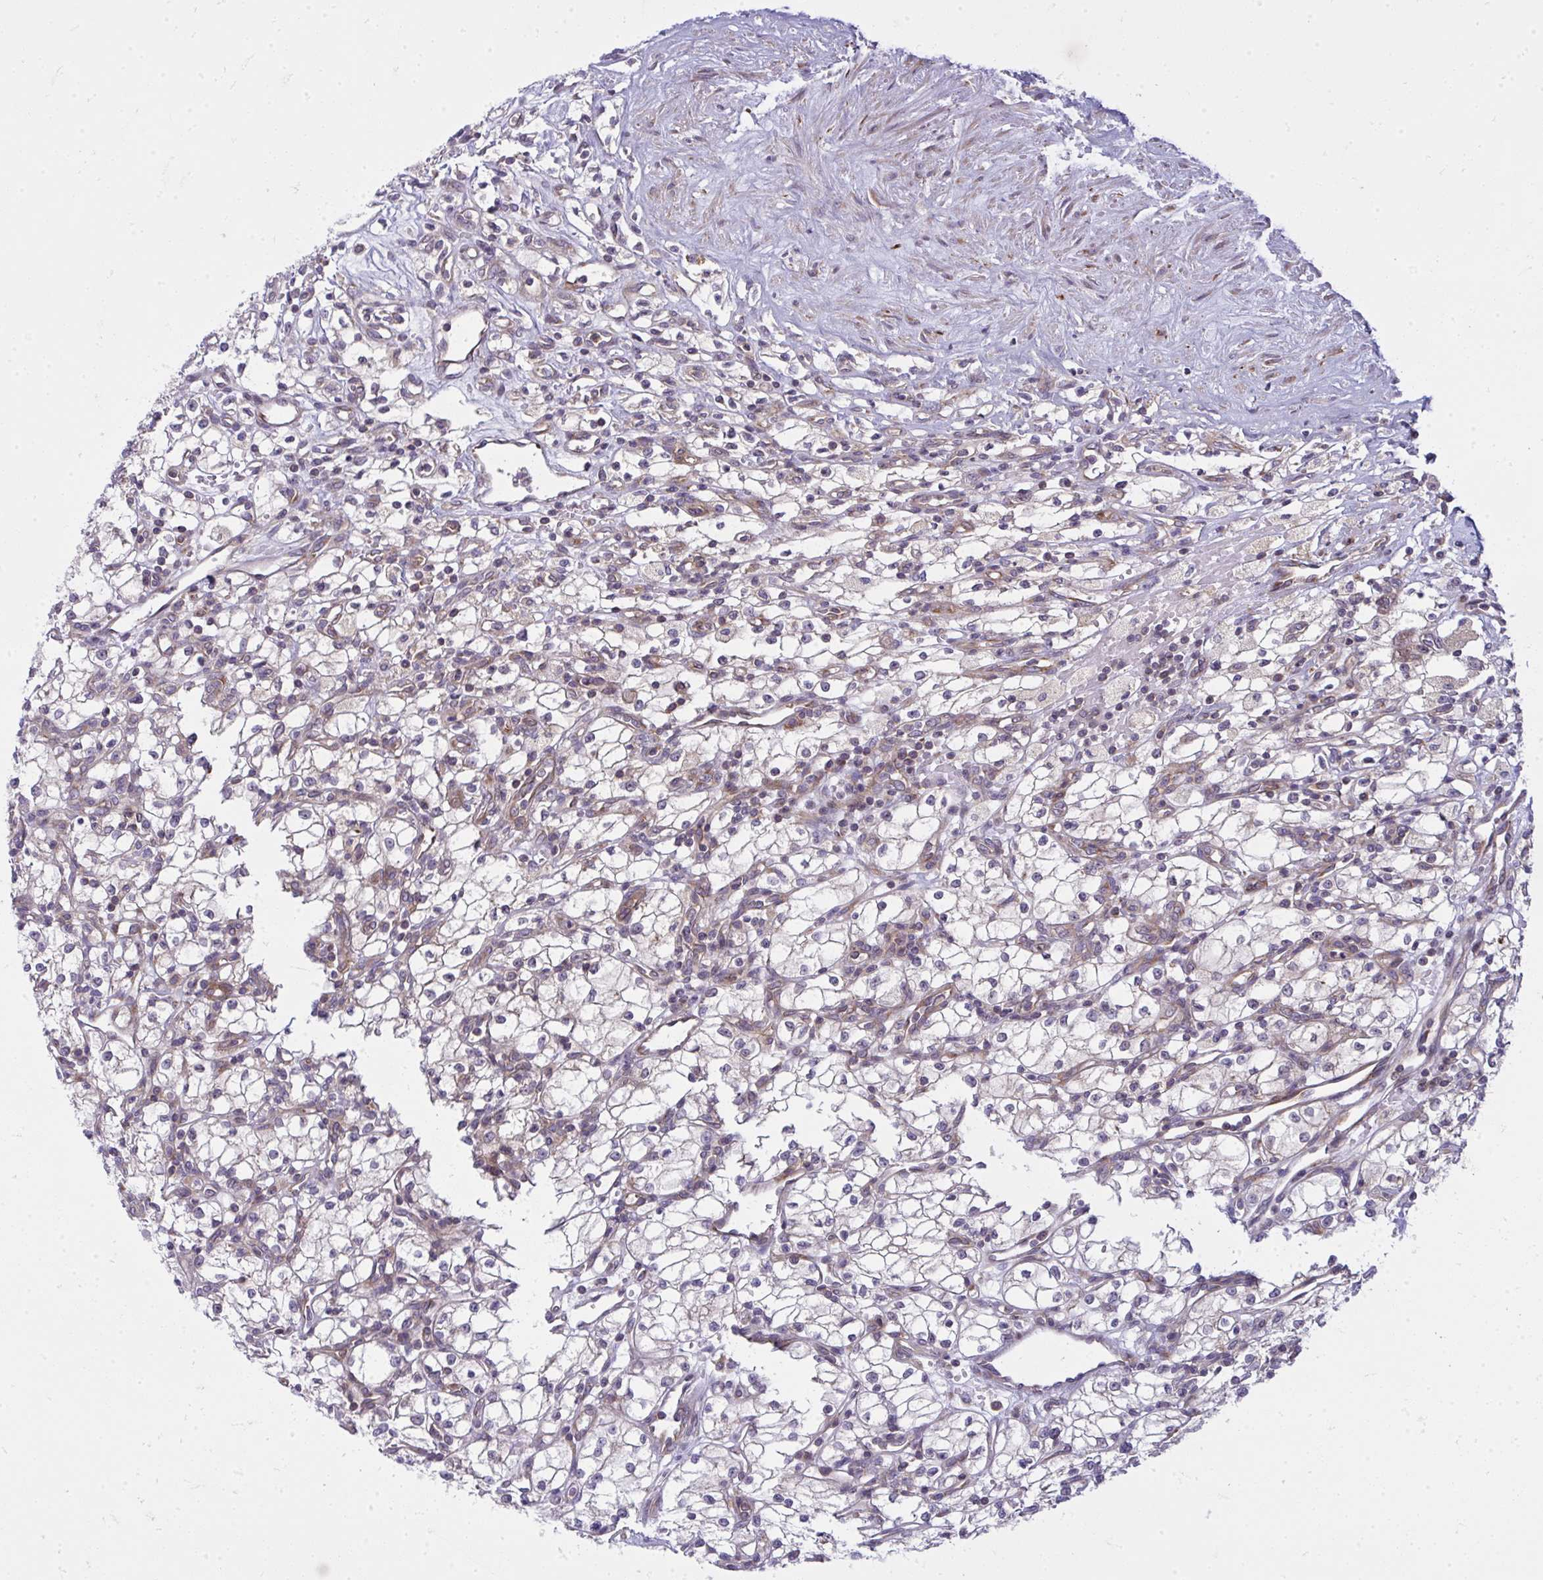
{"staining": {"intensity": "negative", "quantity": "none", "location": "none"}, "tissue": "renal cancer", "cell_type": "Tumor cells", "image_type": "cancer", "snomed": [{"axis": "morphology", "description": "Adenocarcinoma, NOS"}, {"axis": "topography", "description": "Kidney"}], "caption": "This is an IHC micrograph of human adenocarcinoma (renal). There is no expression in tumor cells.", "gene": "GFPT2", "patient": {"sex": "male", "age": 59}}